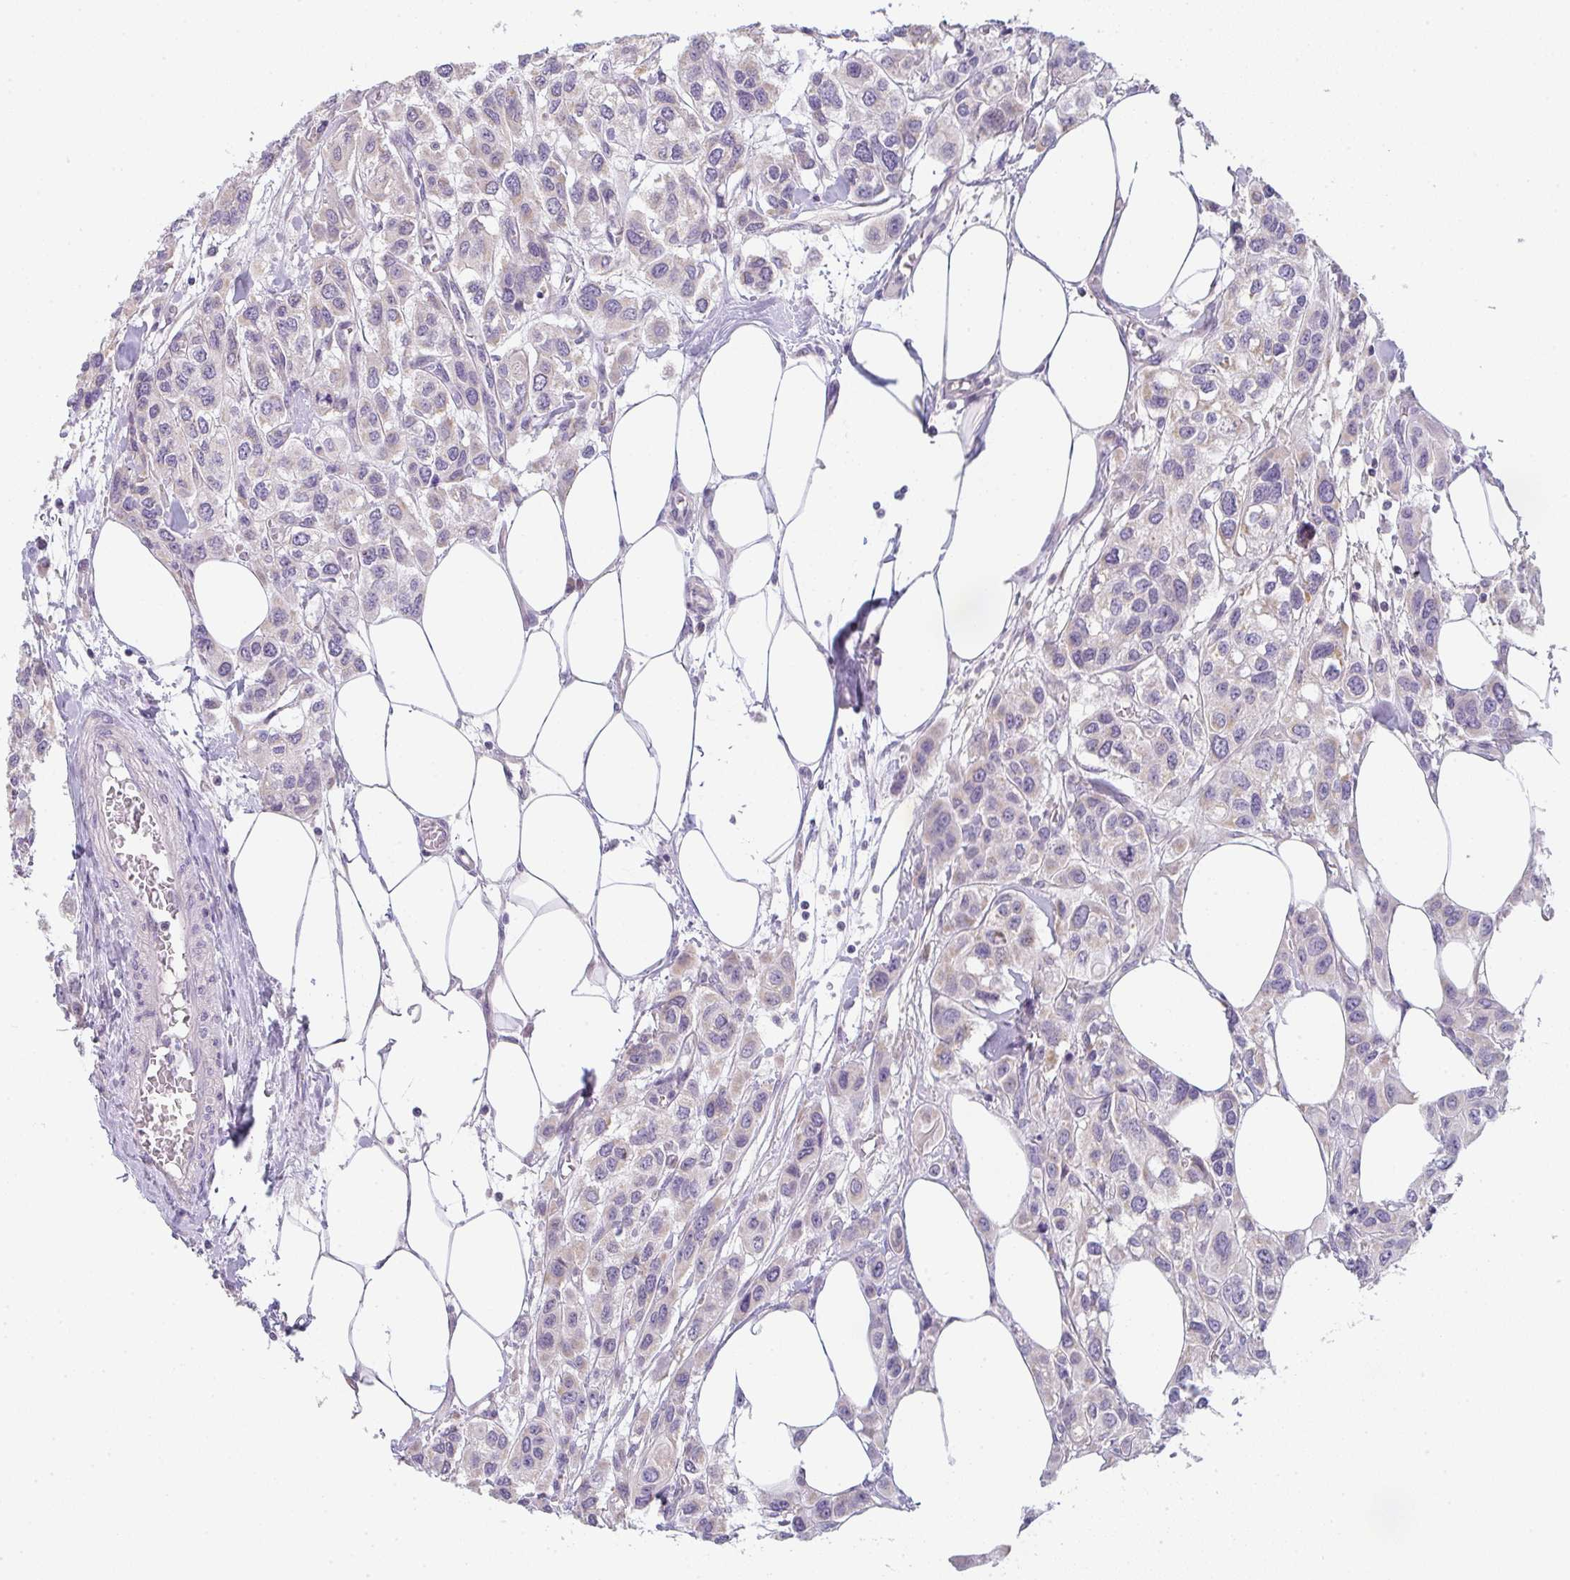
{"staining": {"intensity": "weak", "quantity": ">75%", "location": "cytoplasmic/membranous"}, "tissue": "urothelial cancer", "cell_type": "Tumor cells", "image_type": "cancer", "snomed": [{"axis": "morphology", "description": "Urothelial carcinoma, High grade"}, {"axis": "topography", "description": "Urinary bladder"}], "caption": "Protein staining shows weak cytoplasmic/membranous expression in approximately >75% of tumor cells in high-grade urothelial carcinoma.", "gene": "CACNA1S", "patient": {"sex": "male", "age": 67}}